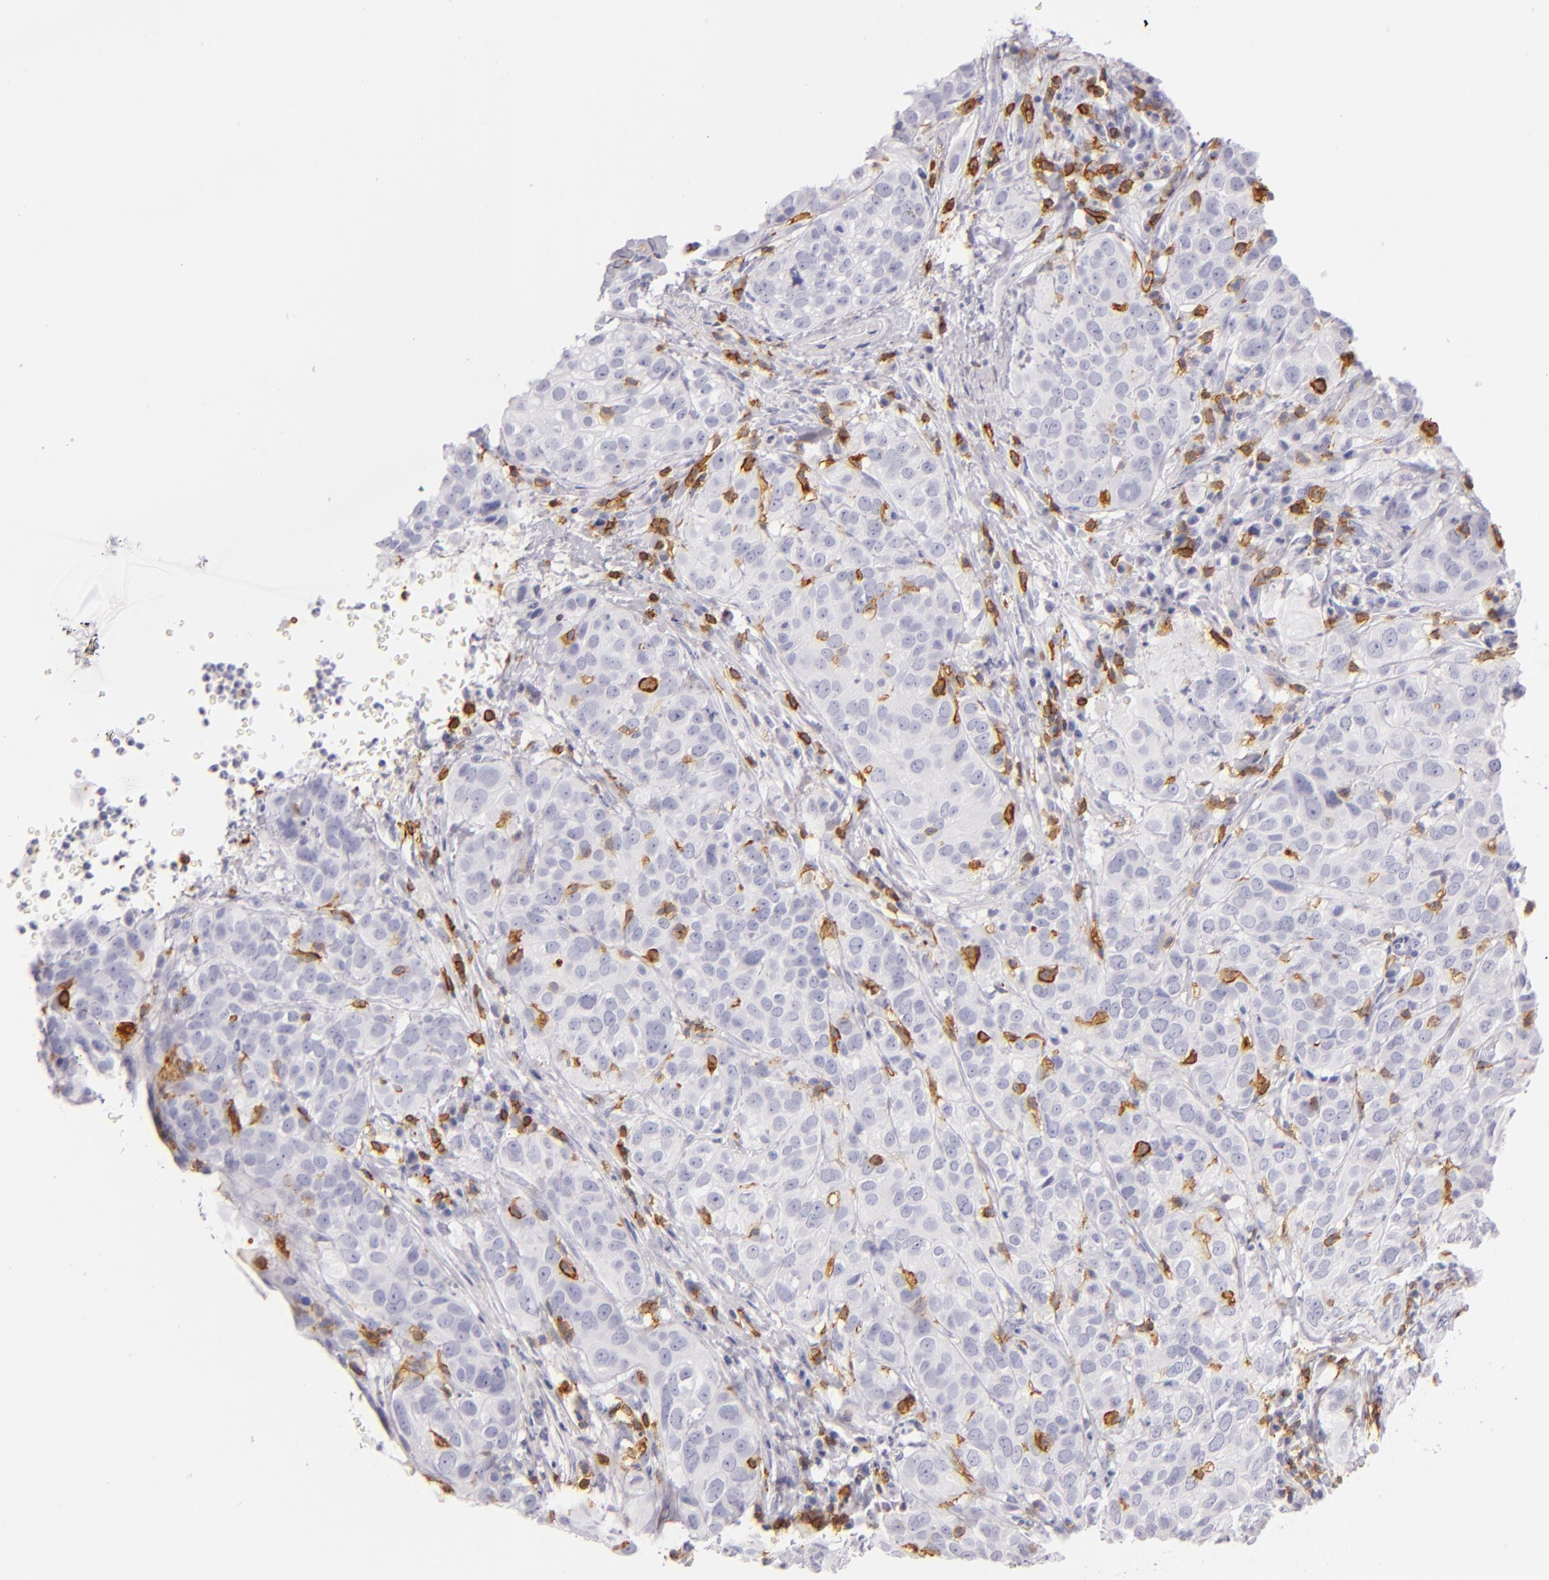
{"staining": {"intensity": "negative", "quantity": "none", "location": "none"}, "tissue": "cervical cancer", "cell_type": "Tumor cells", "image_type": "cancer", "snomed": [{"axis": "morphology", "description": "Squamous cell carcinoma, NOS"}, {"axis": "topography", "description": "Cervix"}], "caption": "IHC photomicrograph of cervical cancer stained for a protein (brown), which displays no positivity in tumor cells.", "gene": "LAT", "patient": {"sex": "female", "age": 38}}